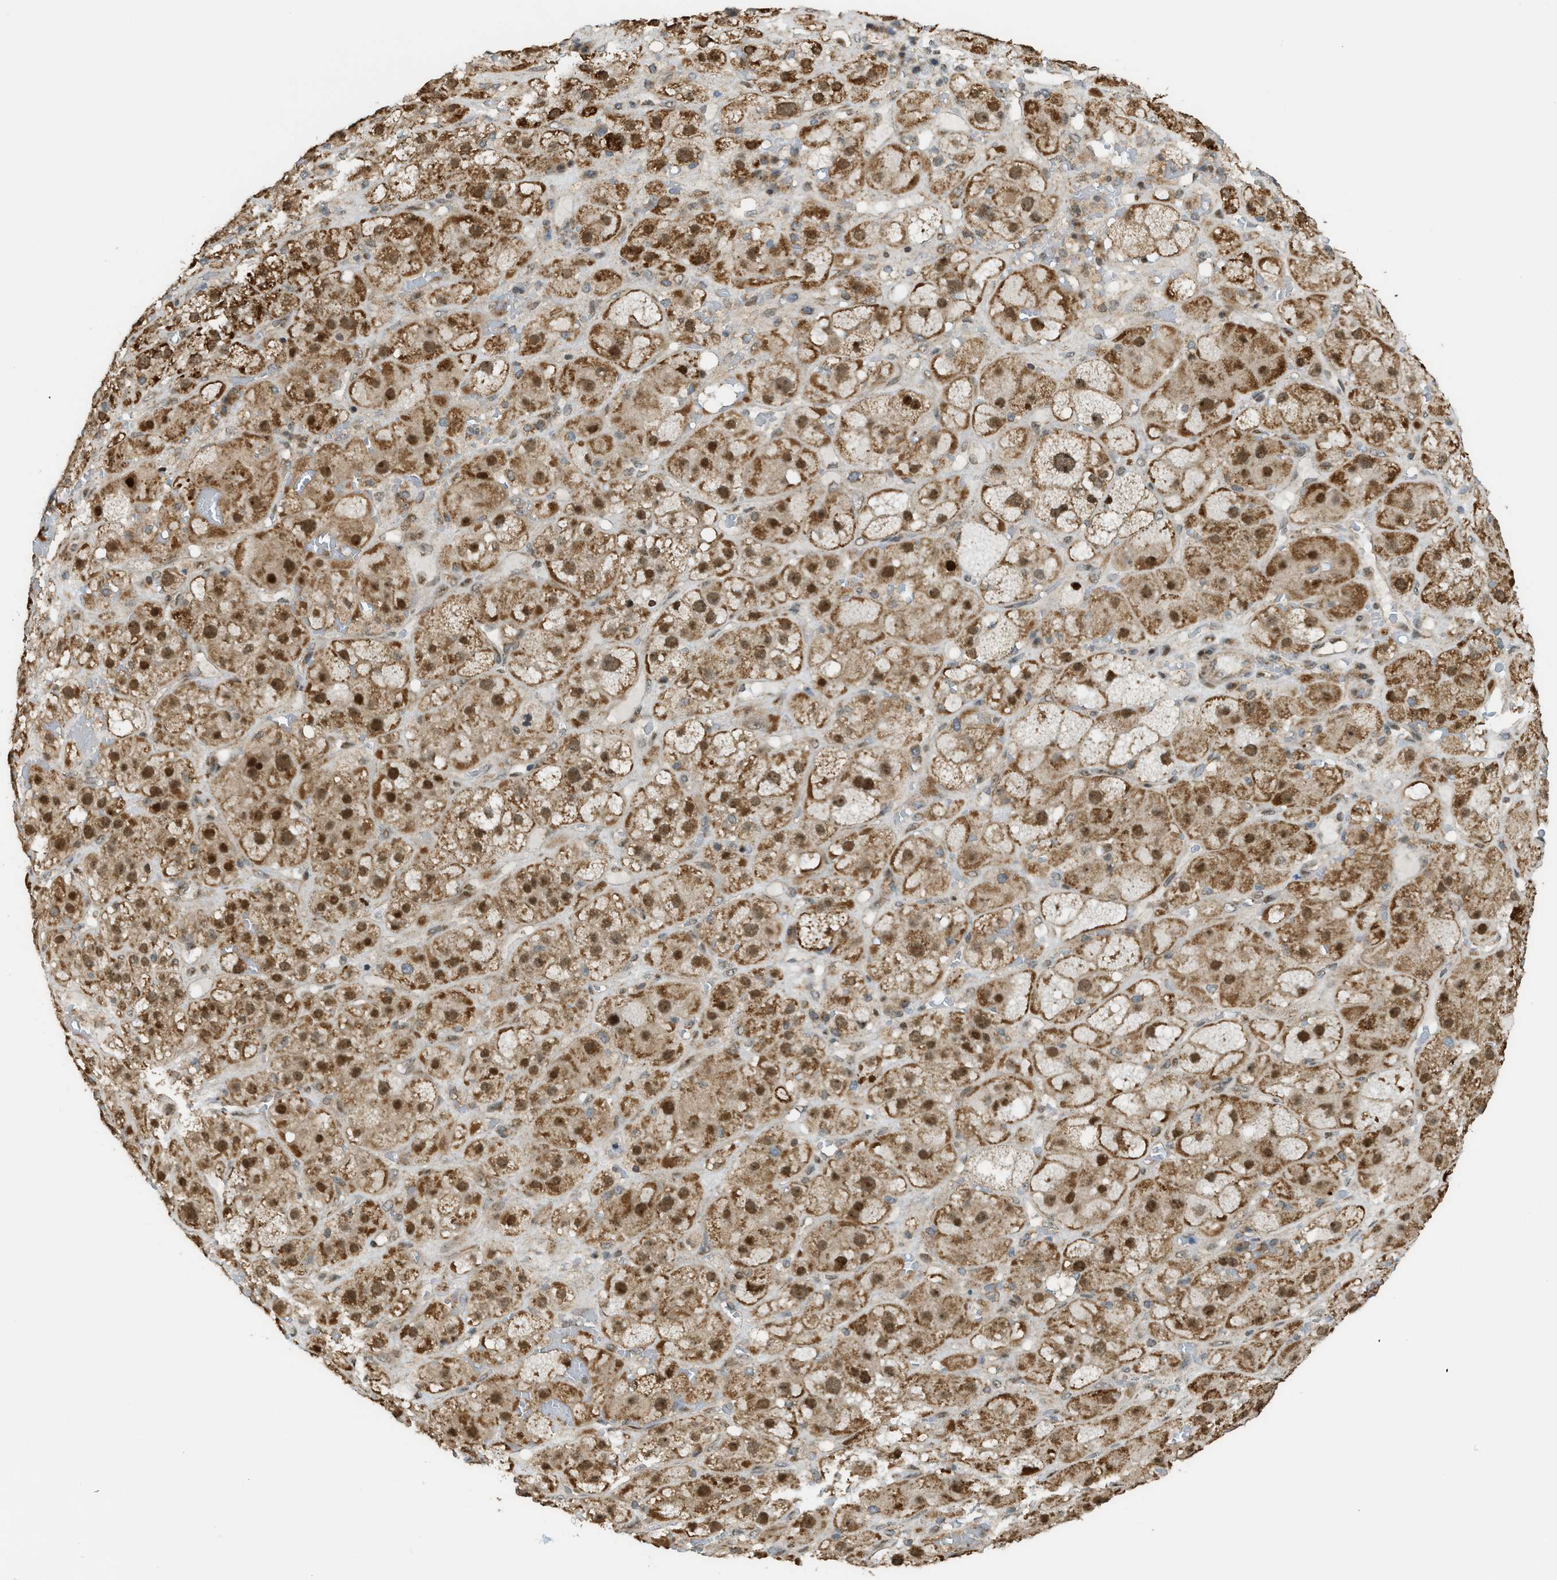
{"staining": {"intensity": "strong", "quantity": ">75%", "location": "cytoplasmic/membranous,nuclear"}, "tissue": "adrenal gland", "cell_type": "Glandular cells", "image_type": "normal", "snomed": [{"axis": "morphology", "description": "Normal tissue, NOS"}, {"axis": "topography", "description": "Adrenal gland"}], "caption": "Immunohistochemical staining of unremarkable adrenal gland demonstrates strong cytoplasmic/membranous,nuclear protein staining in approximately >75% of glandular cells. Using DAB (brown) and hematoxylin (blue) stains, captured at high magnification using brightfield microscopy.", "gene": "CCDC186", "patient": {"sex": "female", "age": 47}}